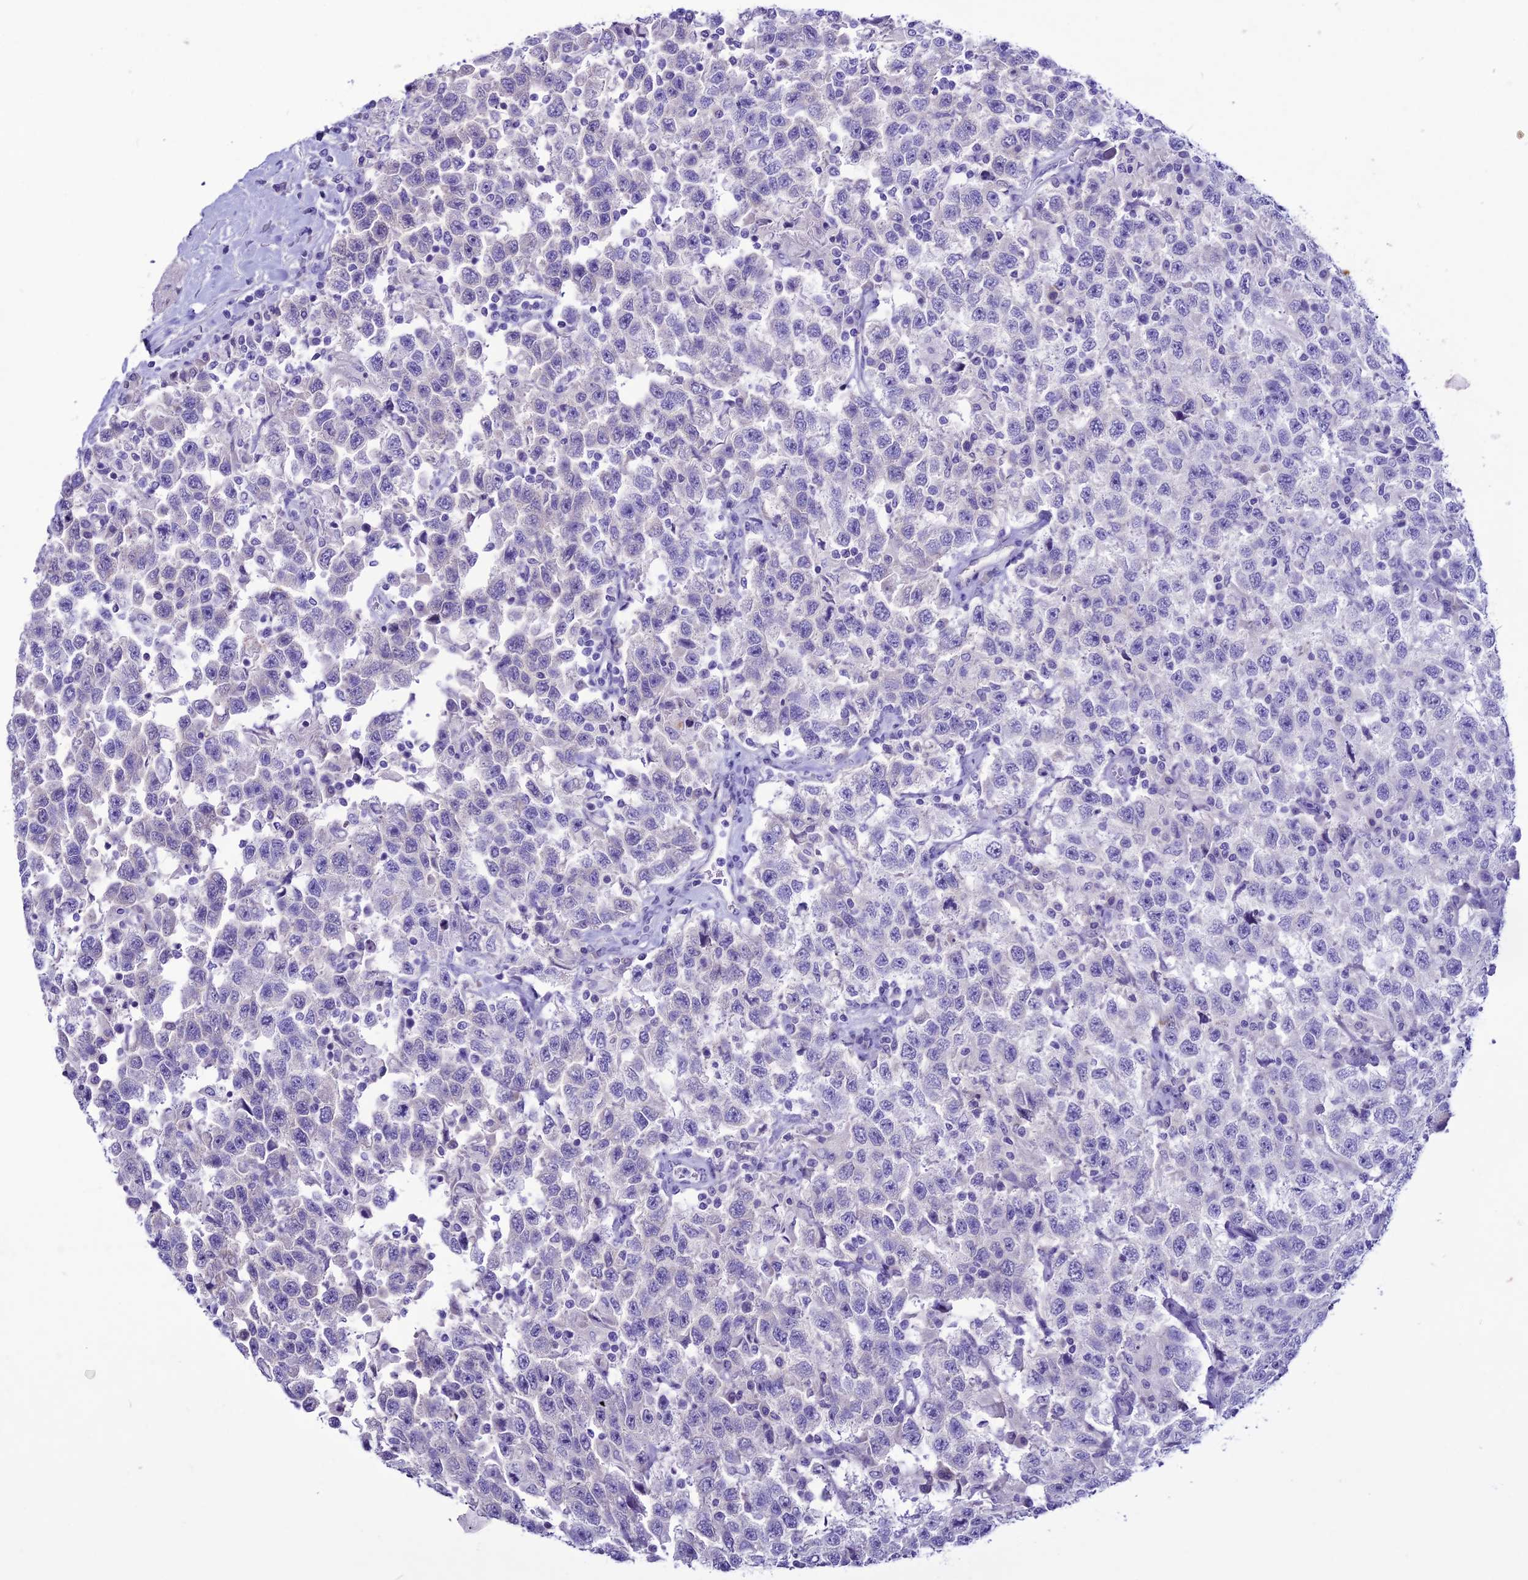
{"staining": {"intensity": "negative", "quantity": "none", "location": "none"}, "tissue": "testis cancer", "cell_type": "Tumor cells", "image_type": "cancer", "snomed": [{"axis": "morphology", "description": "Seminoma, NOS"}, {"axis": "topography", "description": "Testis"}], "caption": "Tumor cells are negative for brown protein staining in testis cancer (seminoma).", "gene": "CLEC2L", "patient": {"sex": "male", "age": 41}}